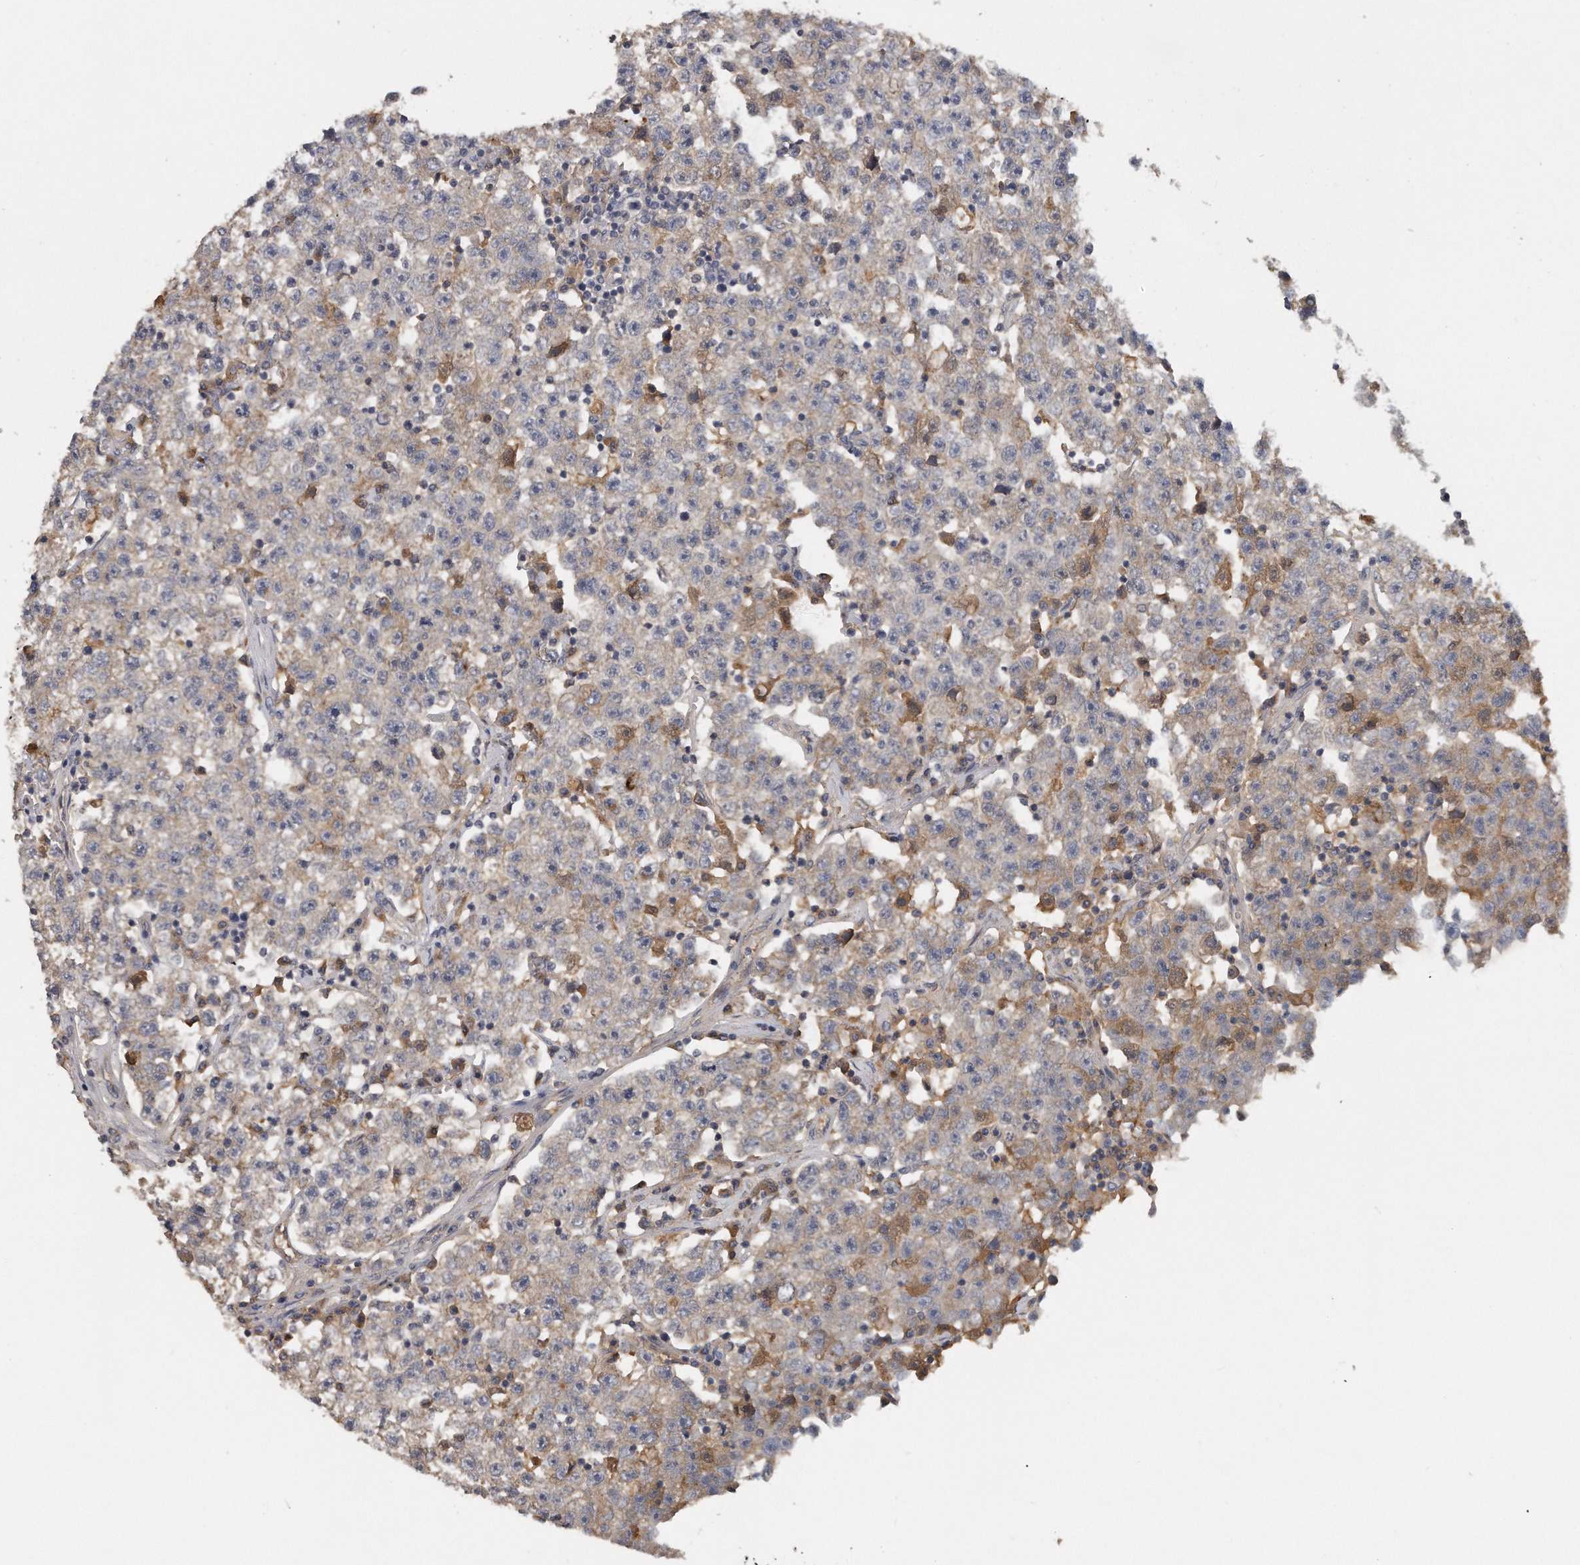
{"staining": {"intensity": "weak", "quantity": "<25%", "location": "cytoplasmic/membranous"}, "tissue": "testis cancer", "cell_type": "Tumor cells", "image_type": "cancer", "snomed": [{"axis": "morphology", "description": "Seminoma, NOS"}, {"axis": "topography", "description": "Testis"}], "caption": "The immunohistochemistry (IHC) photomicrograph has no significant positivity in tumor cells of testis seminoma tissue. The staining is performed using DAB (3,3'-diaminobenzidine) brown chromogen with nuclei counter-stained in using hematoxylin.", "gene": "TRAPPC14", "patient": {"sex": "male", "age": 22}}